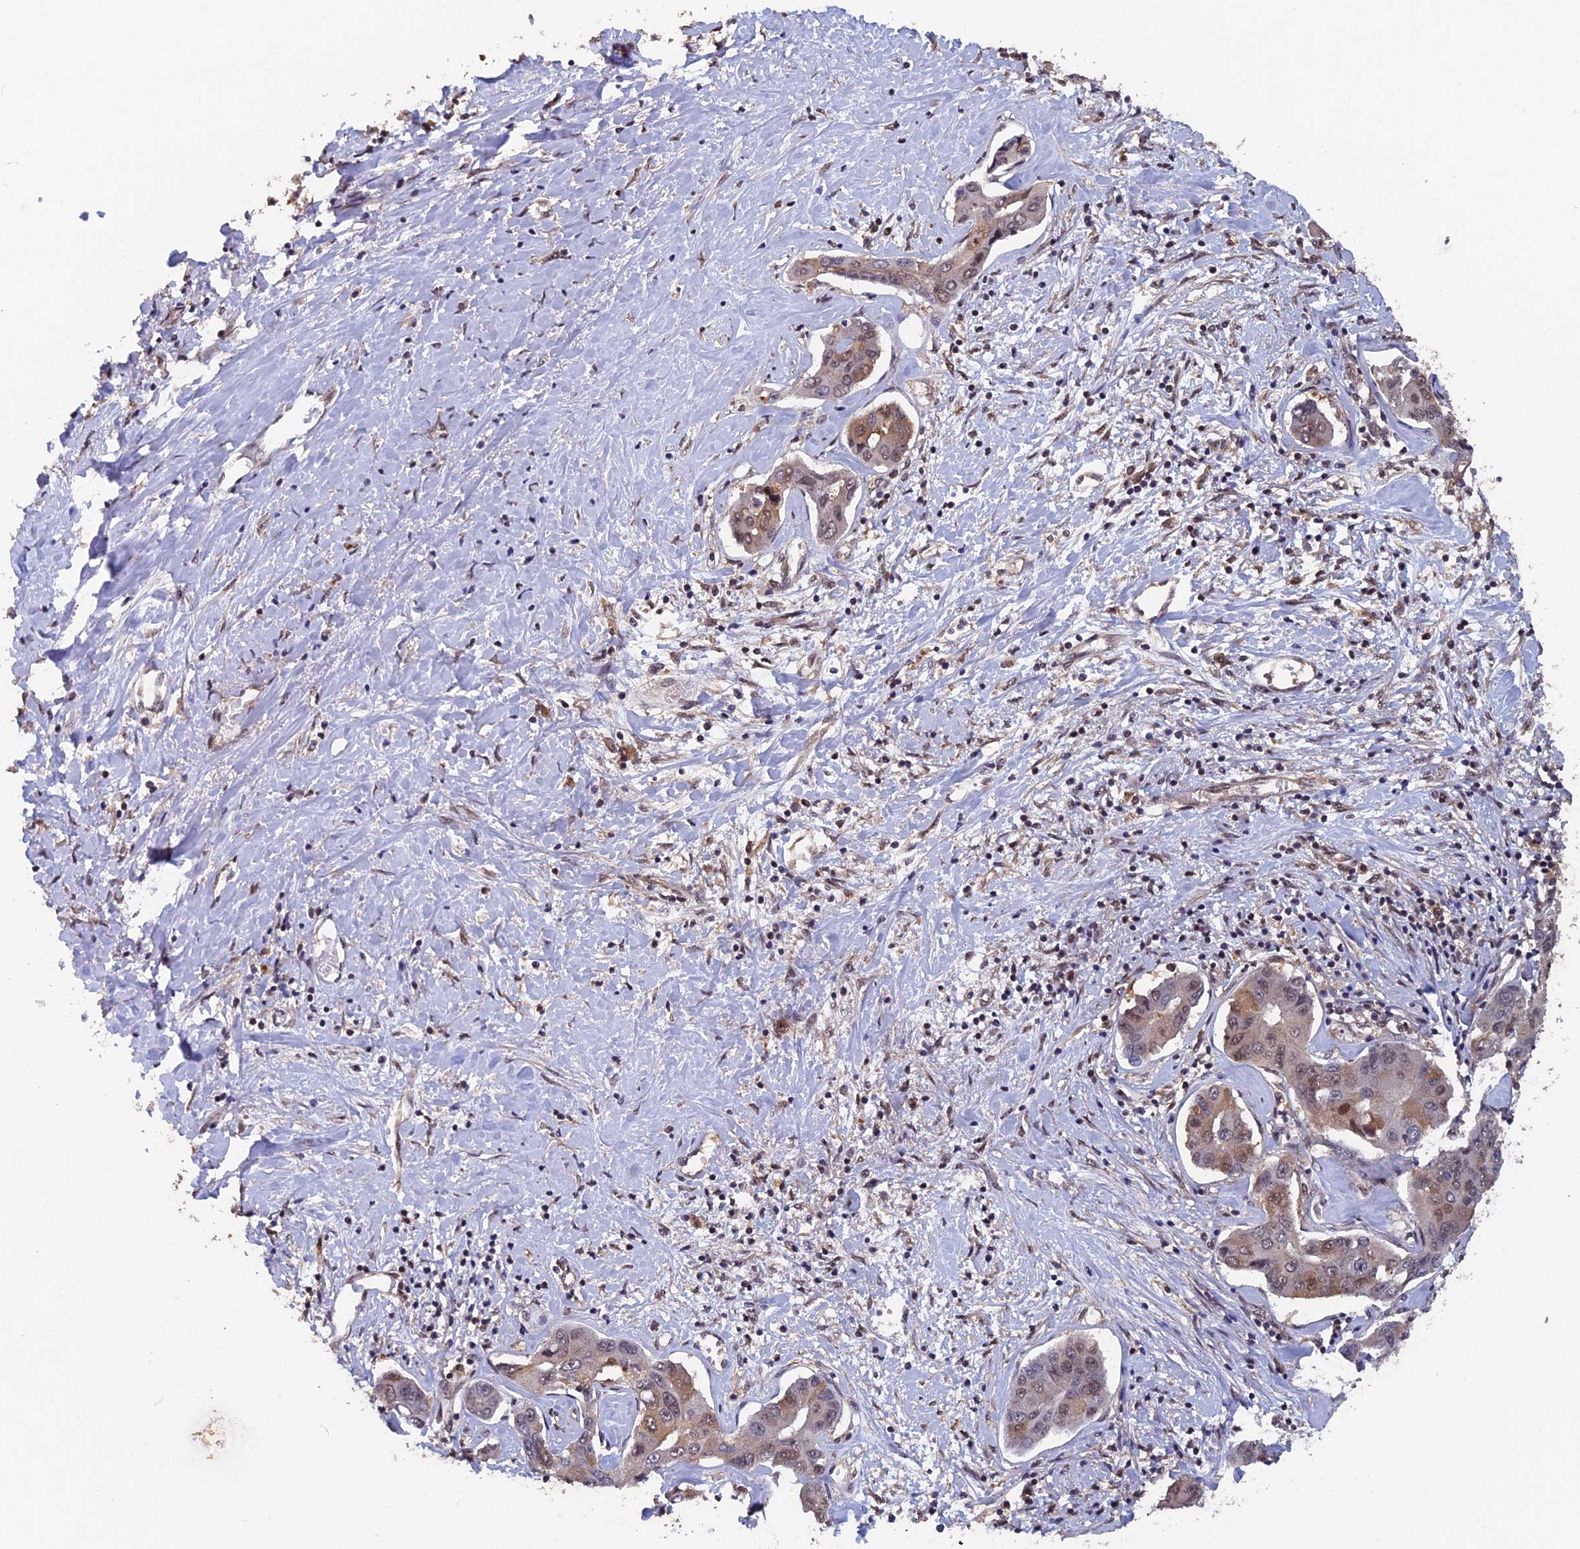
{"staining": {"intensity": "moderate", "quantity": "<25%", "location": "nuclear"}, "tissue": "liver cancer", "cell_type": "Tumor cells", "image_type": "cancer", "snomed": [{"axis": "morphology", "description": "Cholangiocarcinoma"}, {"axis": "topography", "description": "Liver"}], "caption": "Liver cancer (cholangiocarcinoma) stained for a protein (brown) reveals moderate nuclear positive expression in about <25% of tumor cells.", "gene": "FAM53C", "patient": {"sex": "male", "age": 59}}